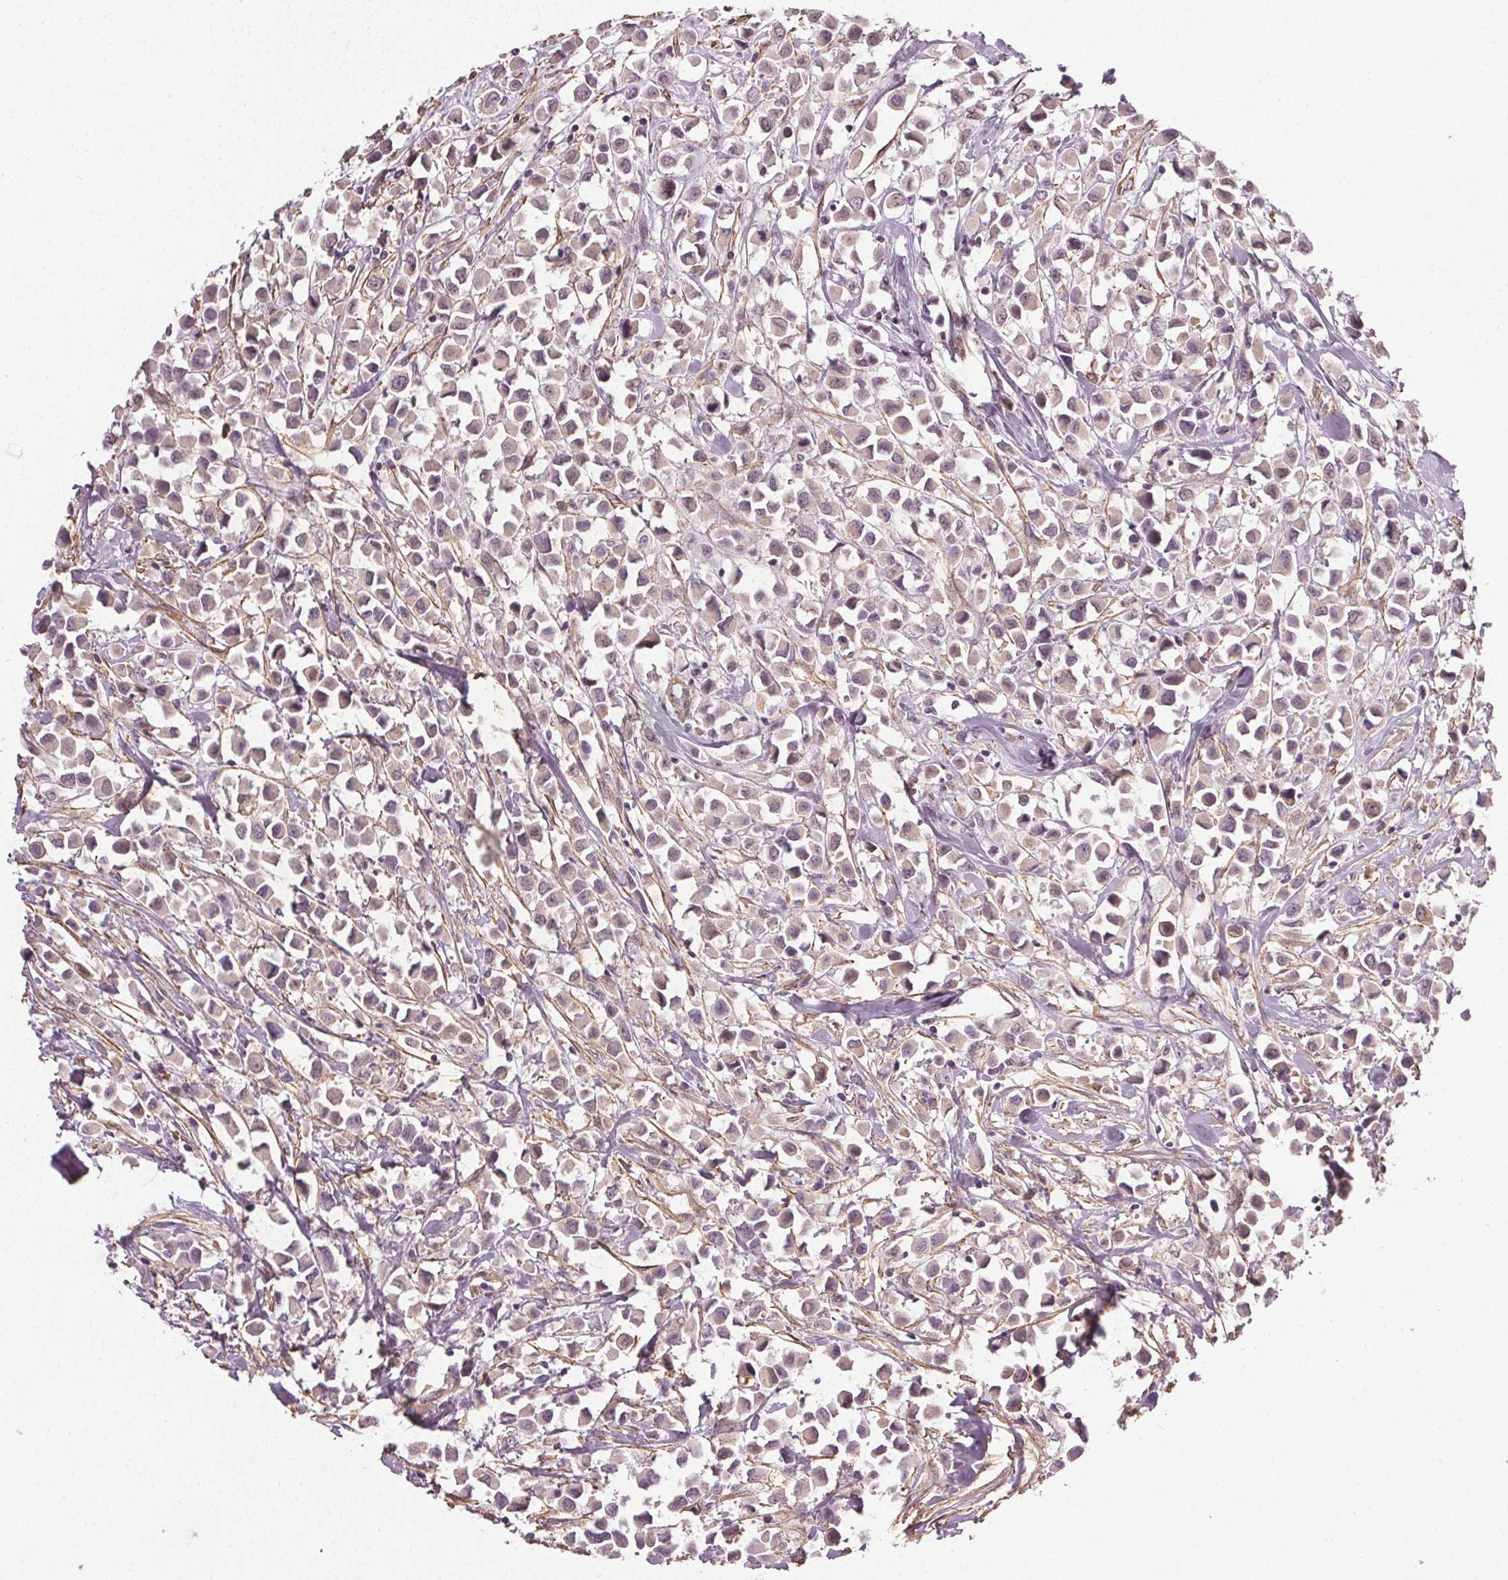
{"staining": {"intensity": "negative", "quantity": "none", "location": "none"}, "tissue": "breast cancer", "cell_type": "Tumor cells", "image_type": "cancer", "snomed": [{"axis": "morphology", "description": "Duct carcinoma"}, {"axis": "topography", "description": "Breast"}], "caption": "Immunohistochemistry (IHC) photomicrograph of neoplastic tissue: breast cancer (infiltrating ductal carcinoma) stained with DAB reveals no significant protein expression in tumor cells.", "gene": "PKP1", "patient": {"sex": "female", "age": 61}}